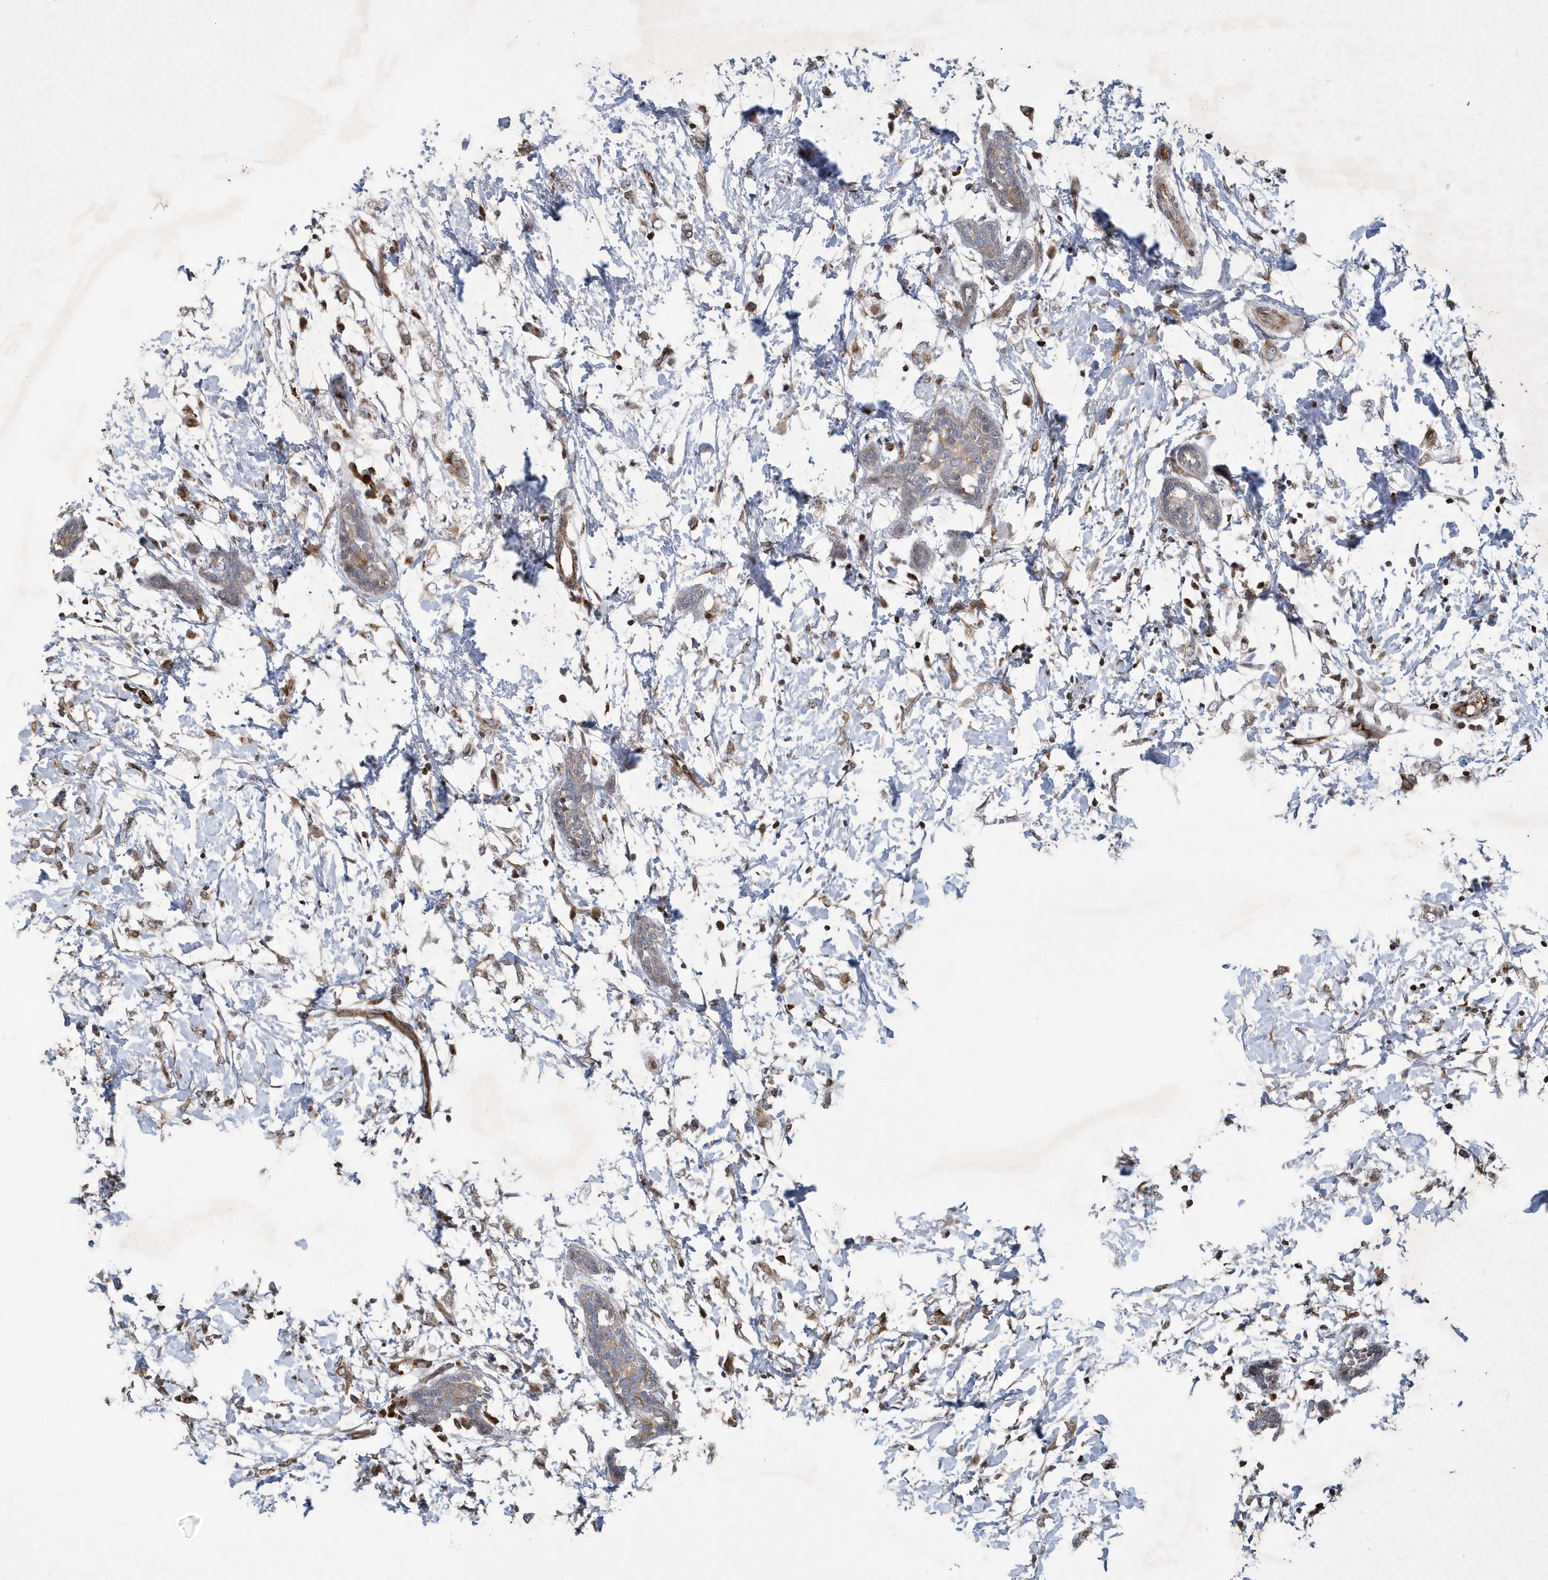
{"staining": {"intensity": "weak", "quantity": "25%-75%", "location": "cytoplasmic/membranous"}, "tissue": "breast cancer", "cell_type": "Tumor cells", "image_type": "cancer", "snomed": [{"axis": "morphology", "description": "Normal tissue, NOS"}, {"axis": "morphology", "description": "Lobular carcinoma"}, {"axis": "topography", "description": "Breast"}], "caption": "Breast cancer tissue demonstrates weak cytoplasmic/membranous staining in approximately 25%-75% of tumor cells, visualized by immunohistochemistry.", "gene": "N4BP2", "patient": {"sex": "female", "age": 47}}